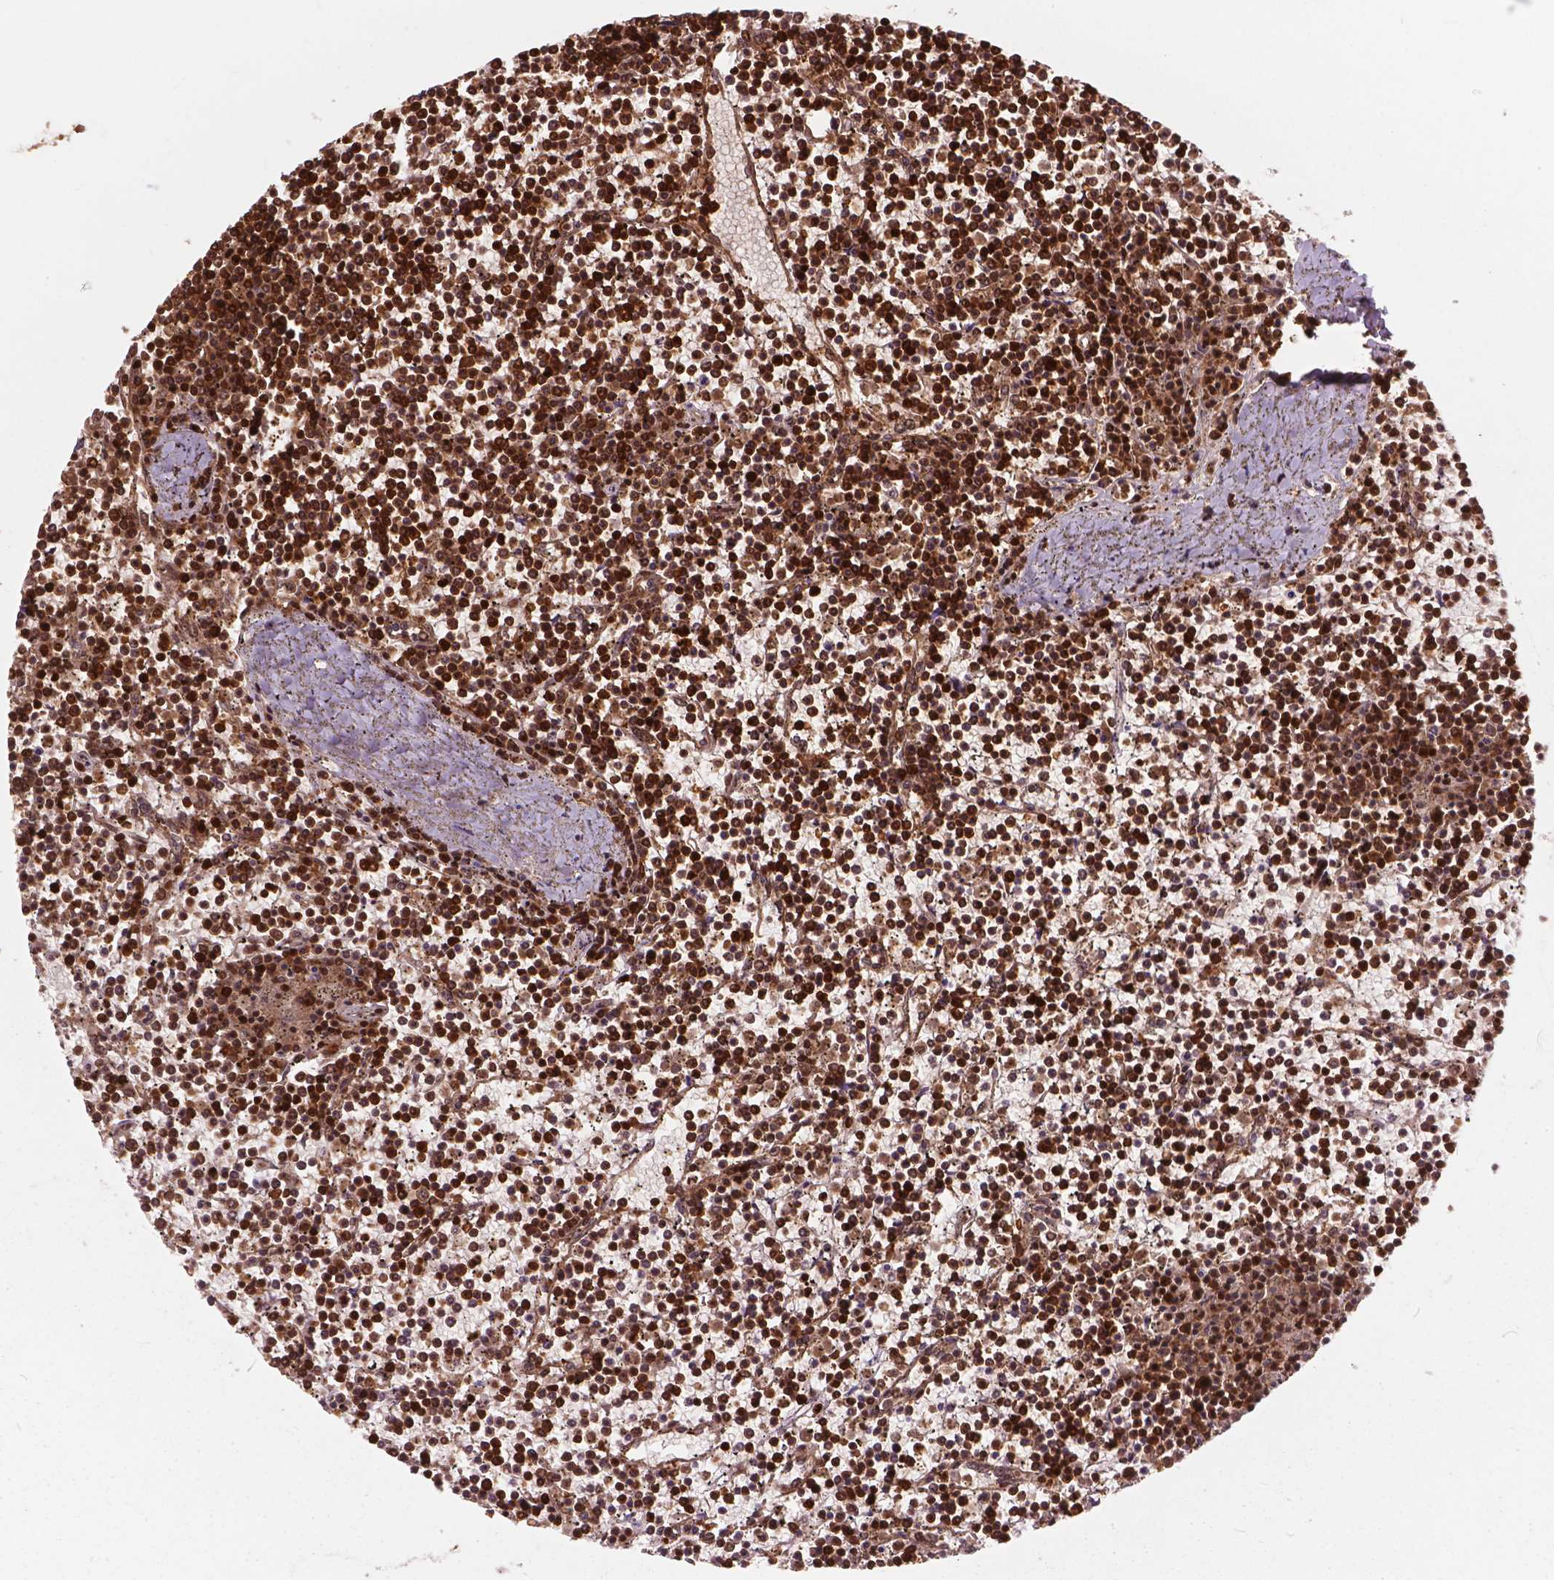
{"staining": {"intensity": "strong", "quantity": ">75%", "location": "nuclear"}, "tissue": "lymphoma", "cell_type": "Tumor cells", "image_type": "cancer", "snomed": [{"axis": "morphology", "description": "Malignant lymphoma, non-Hodgkin's type, Low grade"}, {"axis": "topography", "description": "Spleen"}], "caption": "Immunohistochemistry photomicrograph of neoplastic tissue: lymphoma stained using IHC displays high levels of strong protein expression localized specifically in the nuclear of tumor cells, appearing as a nuclear brown color.", "gene": "ANP32B", "patient": {"sex": "female", "age": 19}}